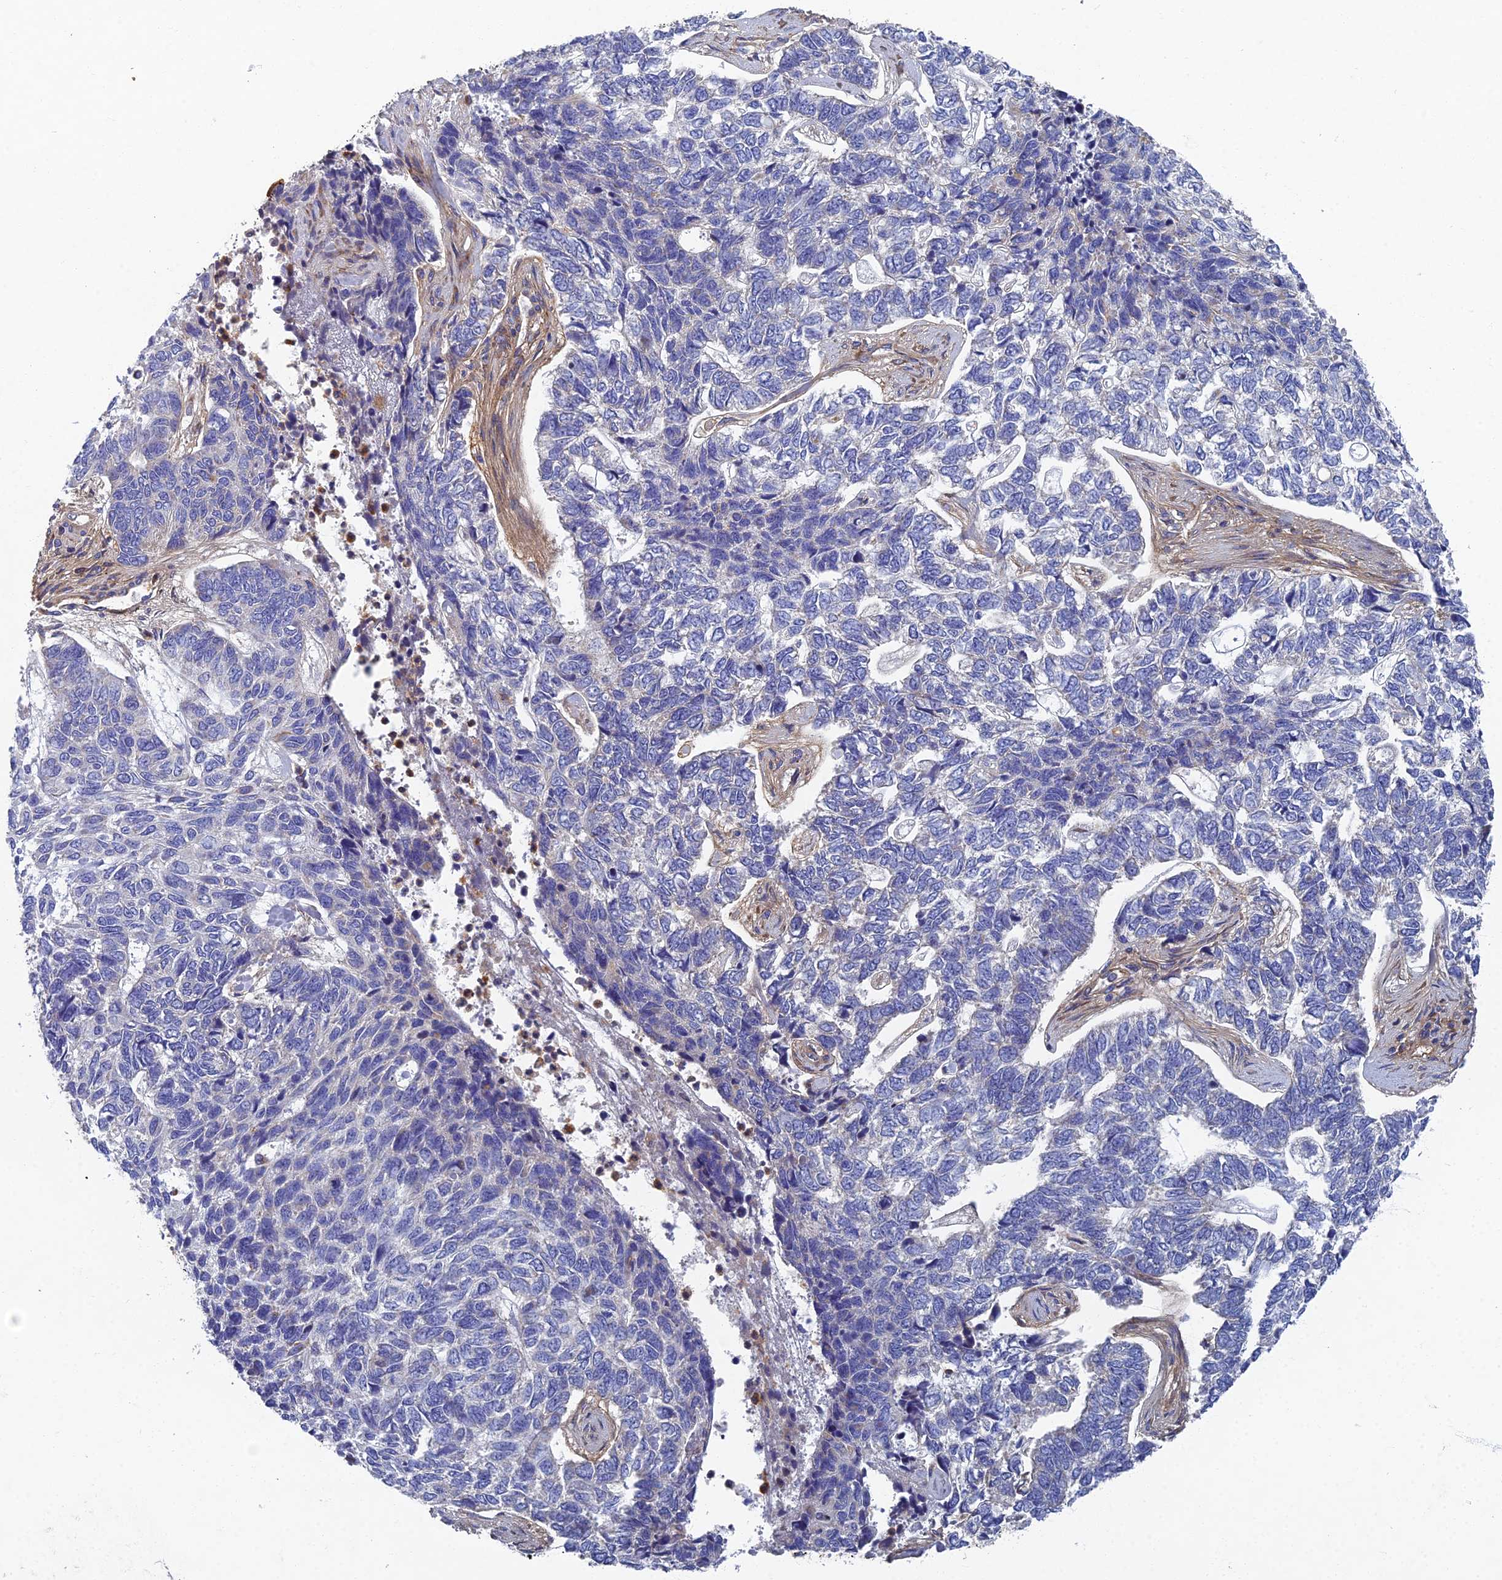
{"staining": {"intensity": "negative", "quantity": "none", "location": "none"}, "tissue": "skin cancer", "cell_type": "Tumor cells", "image_type": "cancer", "snomed": [{"axis": "morphology", "description": "Basal cell carcinoma"}, {"axis": "topography", "description": "Skin"}], "caption": "IHC photomicrograph of human basal cell carcinoma (skin) stained for a protein (brown), which demonstrates no staining in tumor cells. The staining was performed using DAB to visualize the protein expression in brown, while the nuclei were stained in blue with hematoxylin (Magnification: 20x).", "gene": "RNASEK", "patient": {"sex": "female", "age": 65}}